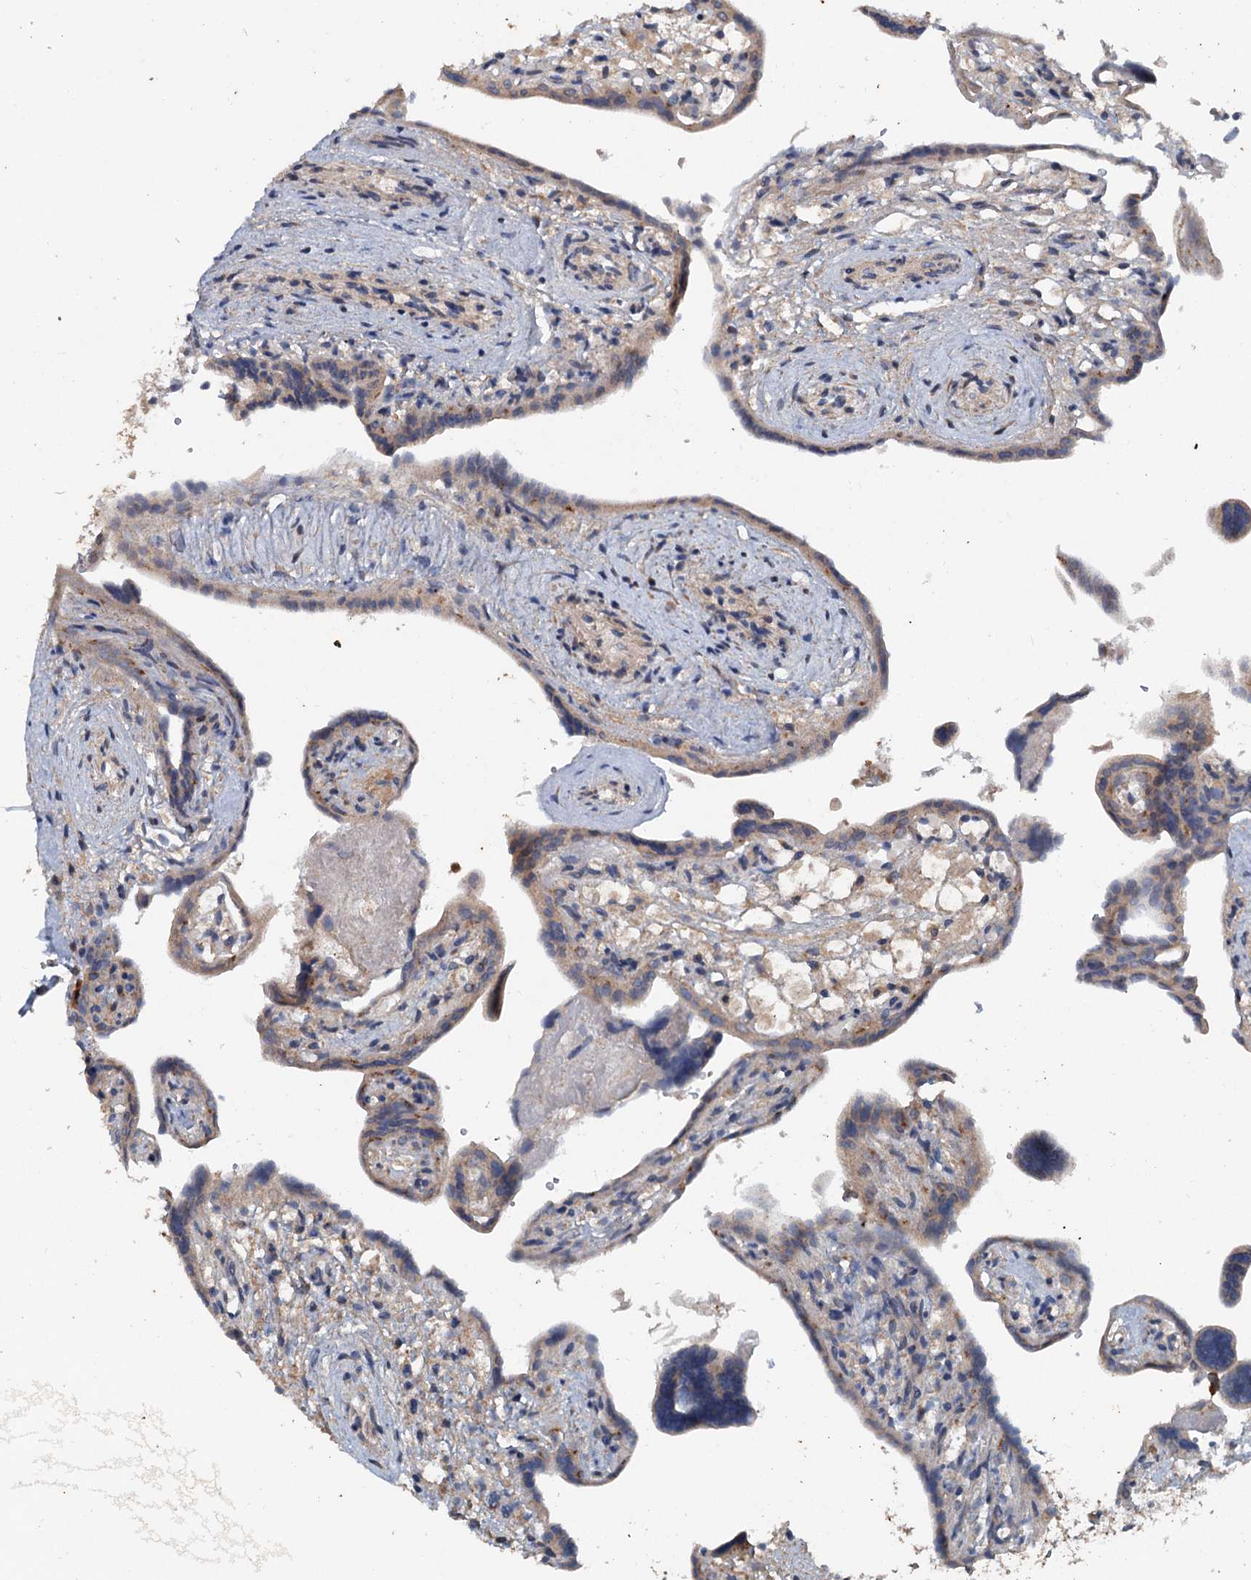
{"staining": {"intensity": "moderate", "quantity": "25%-75%", "location": "cytoplasmic/membranous"}, "tissue": "placenta", "cell_type": "Trophoblastic cells", "image_type": "normal", "snomed": [{"axis": "morphology", "description": "Normal tissue, NOS"}, {"axis": "topography", "description": "Placenta"}], "caption": "Immunohistochemical staining of unremarkable human placenta demonstrates moderate cytoplasmic/membranous protein positivity in about 25%-75% of trophoblastic cells.", "gene": "TEDC1", "patient": {"sex": "female", "age": 37}}